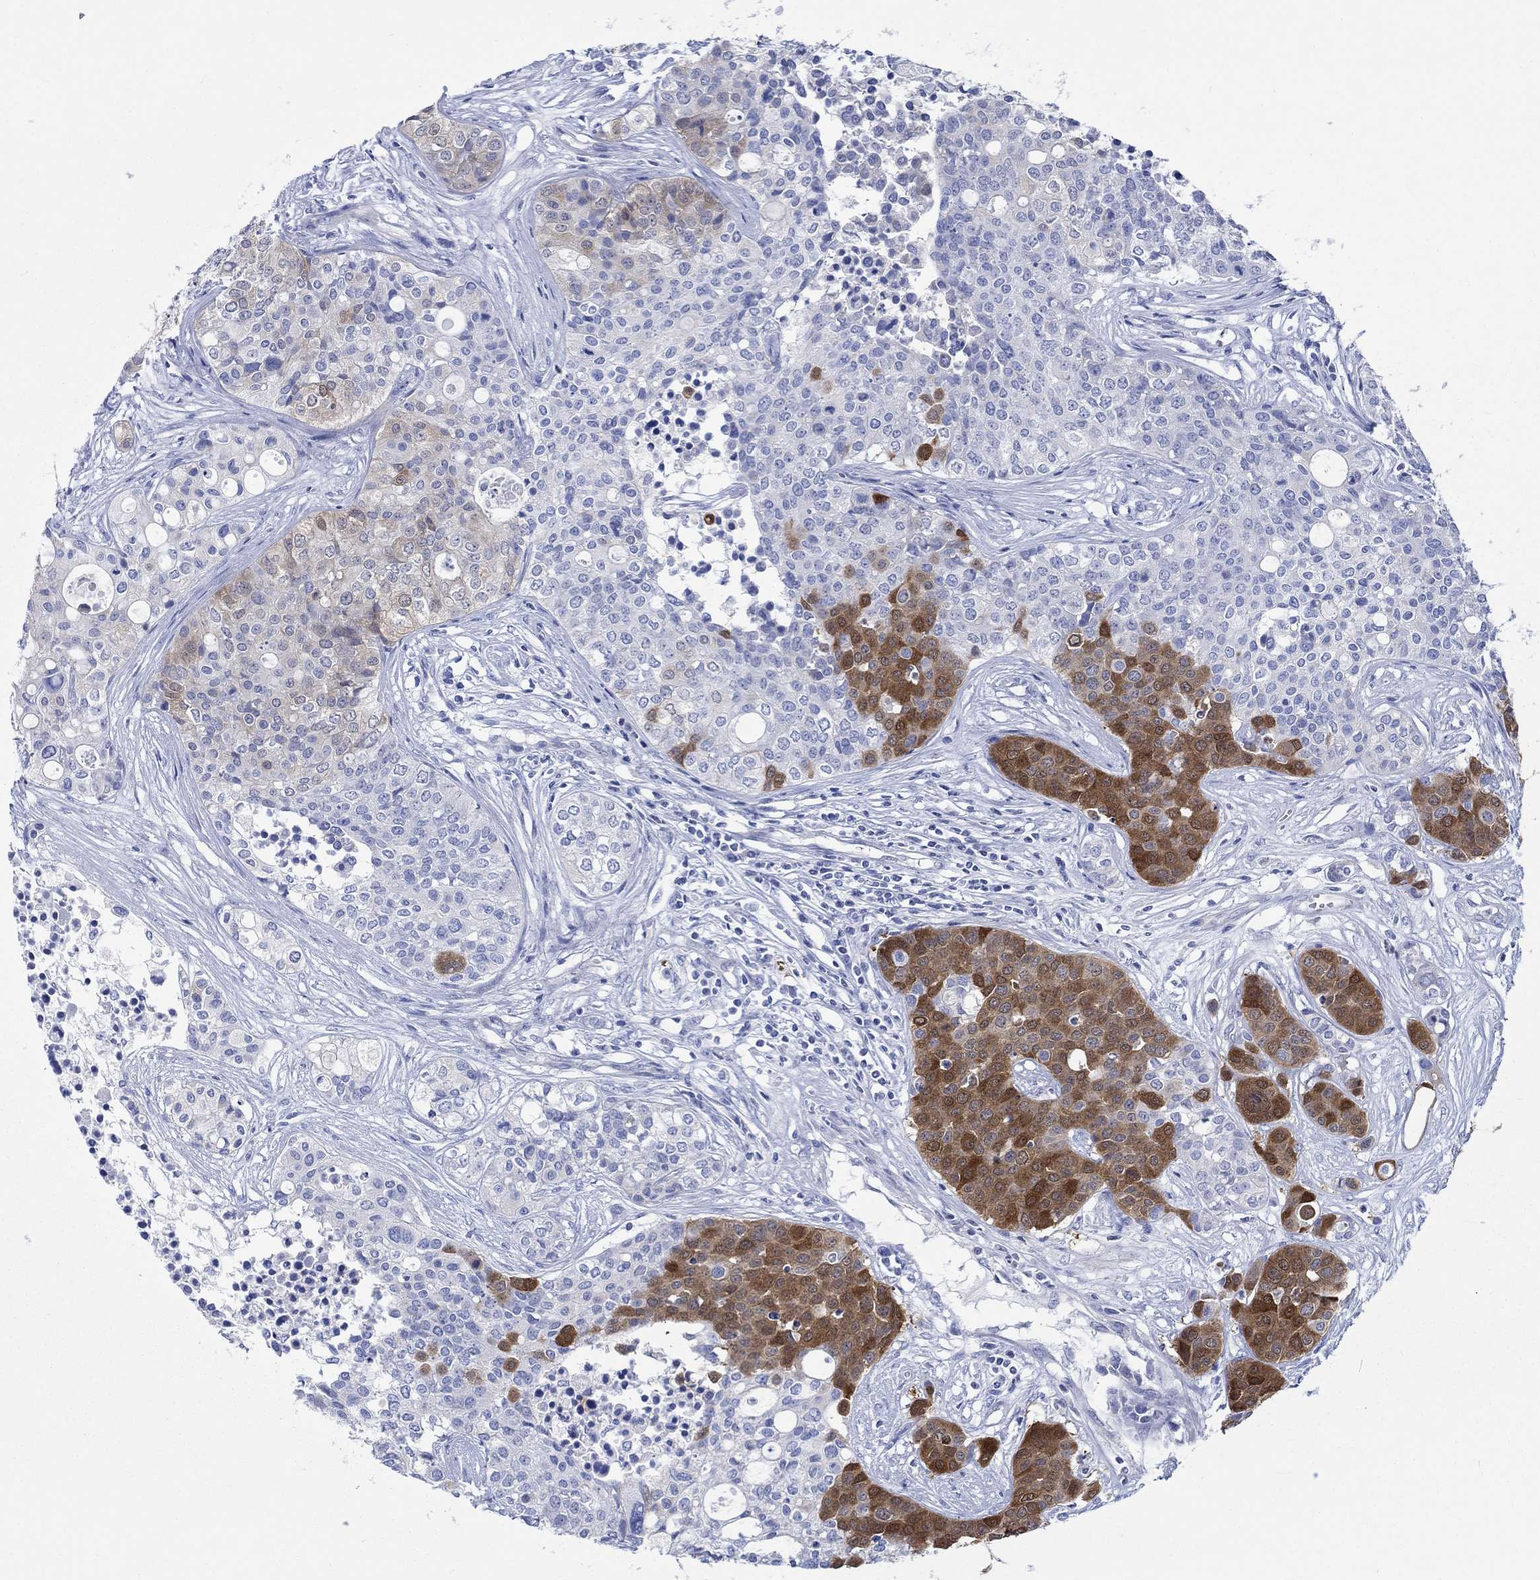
{"staining": {"intensity": "strong", "quantity": "25%-75%", "location": "cytoplasmic/membranous"}, "tissue": "carcinoid", "cell_type": "Tumor cells", "image_type": "cancer", "snomed": [{"axis": "morphology", "description": "Carcinoid, malignant, NOS"}, {"axis": "topography", "description": "Colon"}], "caption": "Immunohistochemistry (IHC) (DAB) staining of human malignant carcinoid reveals strong cytoplasmic/membranous protein expression in approximately 25%-75% of tumor cells.", "gene": "CPLX2", "patient": {"sex": "male", "age": 81}}